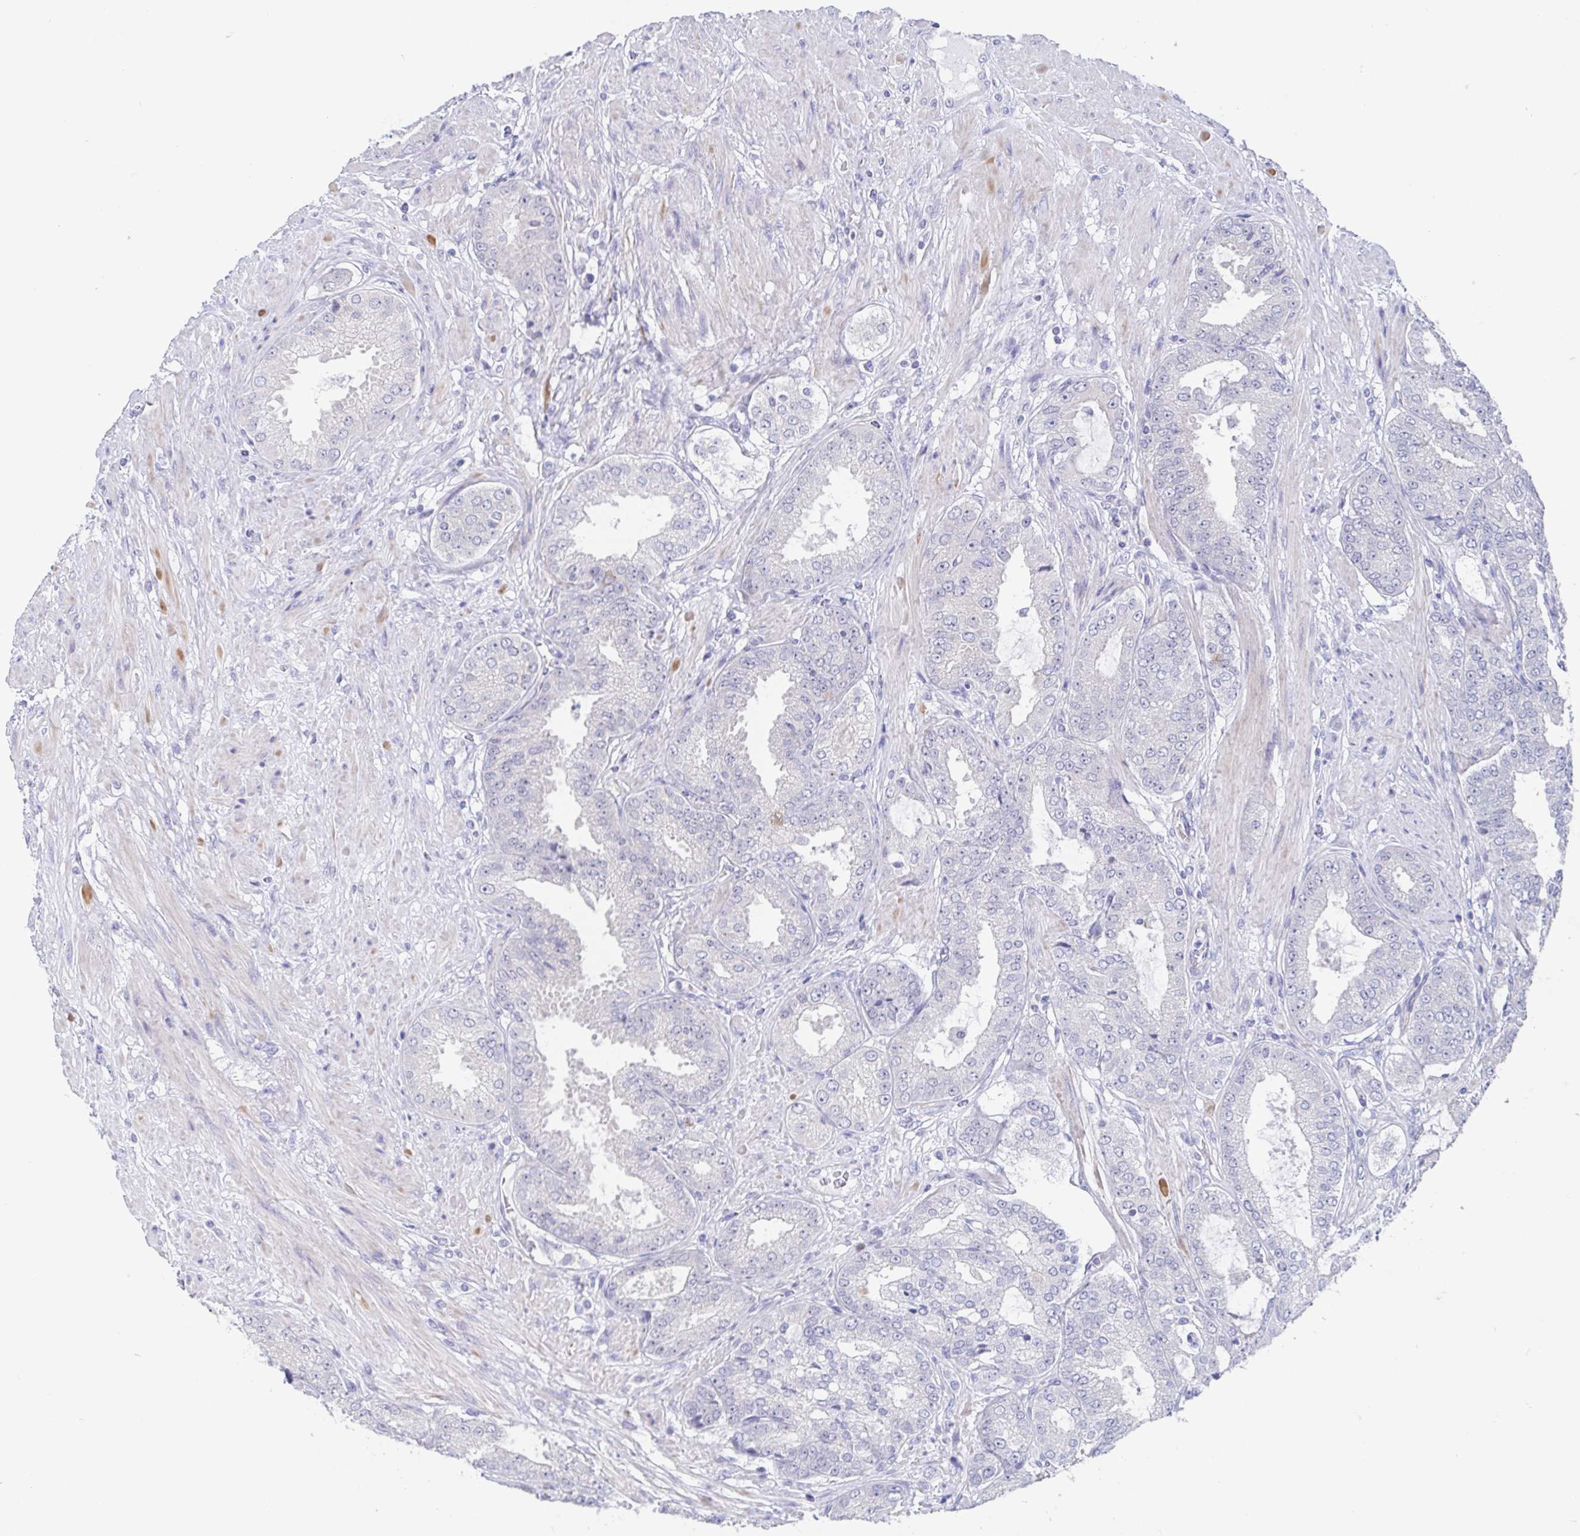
{"staining": {"intensity": "negative", "quantity": "none", "location": "none"}, "tissue": "prostate cancer", "cell_type": "Tumor cells", "image_type": "cancer", "snomed": [{"axis": "morphology", "description": "Adenocarcinoma, High grade"}, {"axis": "topography", "description": "Prostate"}], "caption": "DAB immunohistochemical staining of prostate cancer displays no significant staining in tumor cells.", "gene": "TEX12", "patient": {"sex": "male", "age": 71}}